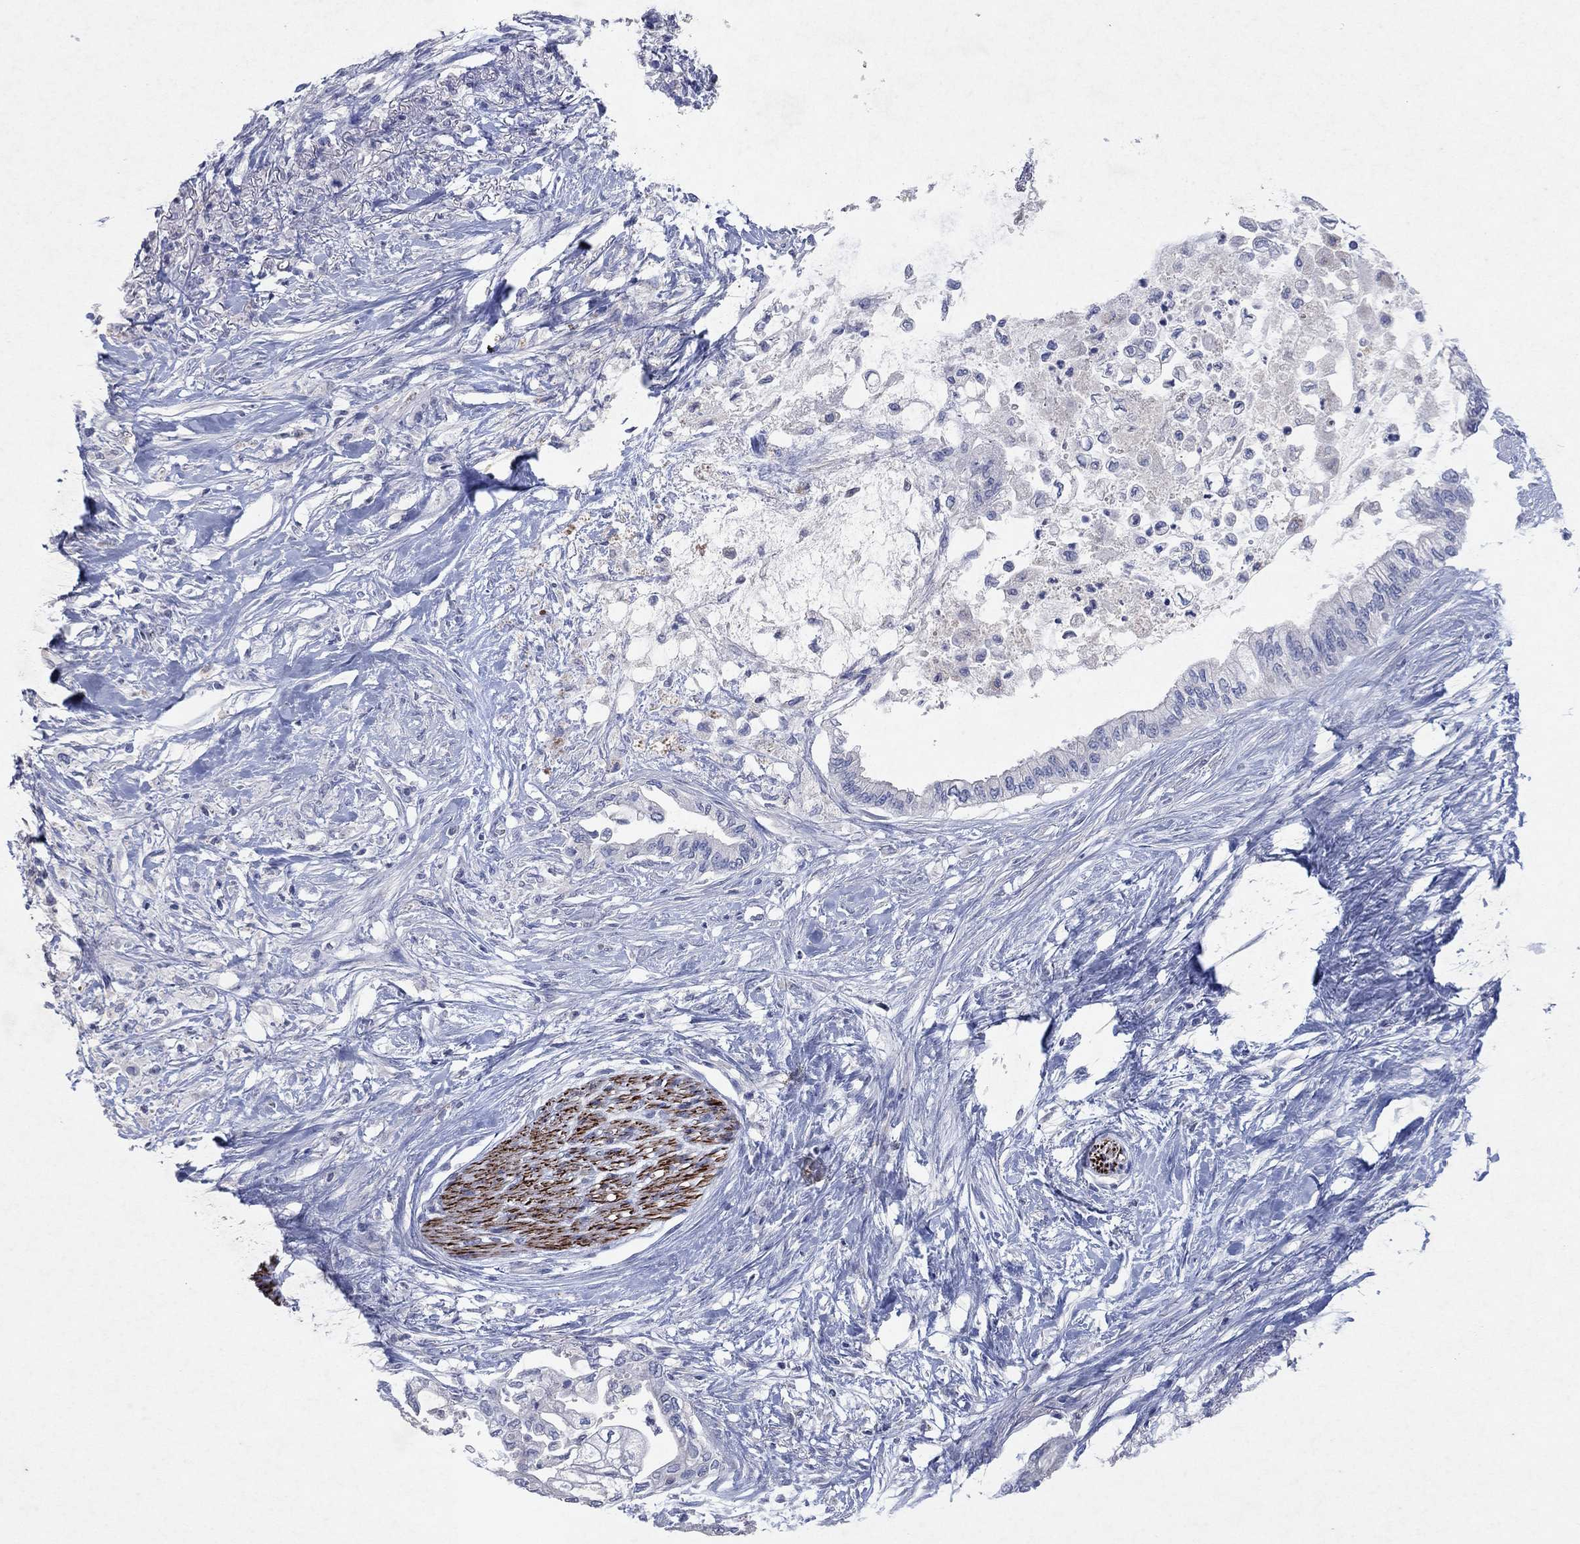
{"staining": {"intensity": "negative", "quantity": "none", "location": "none"}, "tissue": "pancreatic cancer", "cell_type": "Tumor cells", "image_type": "cancer", "snomed": [{"axis": "morphology", "description": "Normal tissue, NOS"}, {"axis": "morphology", "description": "Adenocarcinoma, NOS"}, {"axis": "topography", "description": "Pancreas"}, {"axis": "topography", "description": "Duodenum"}], "caption": "Pancreatic adenocarcinoma stained for a protein using IHC demonstrates no staining tumor cells.", "gene": "KRT40", "patient": {"sex": "female", "age": 60}}